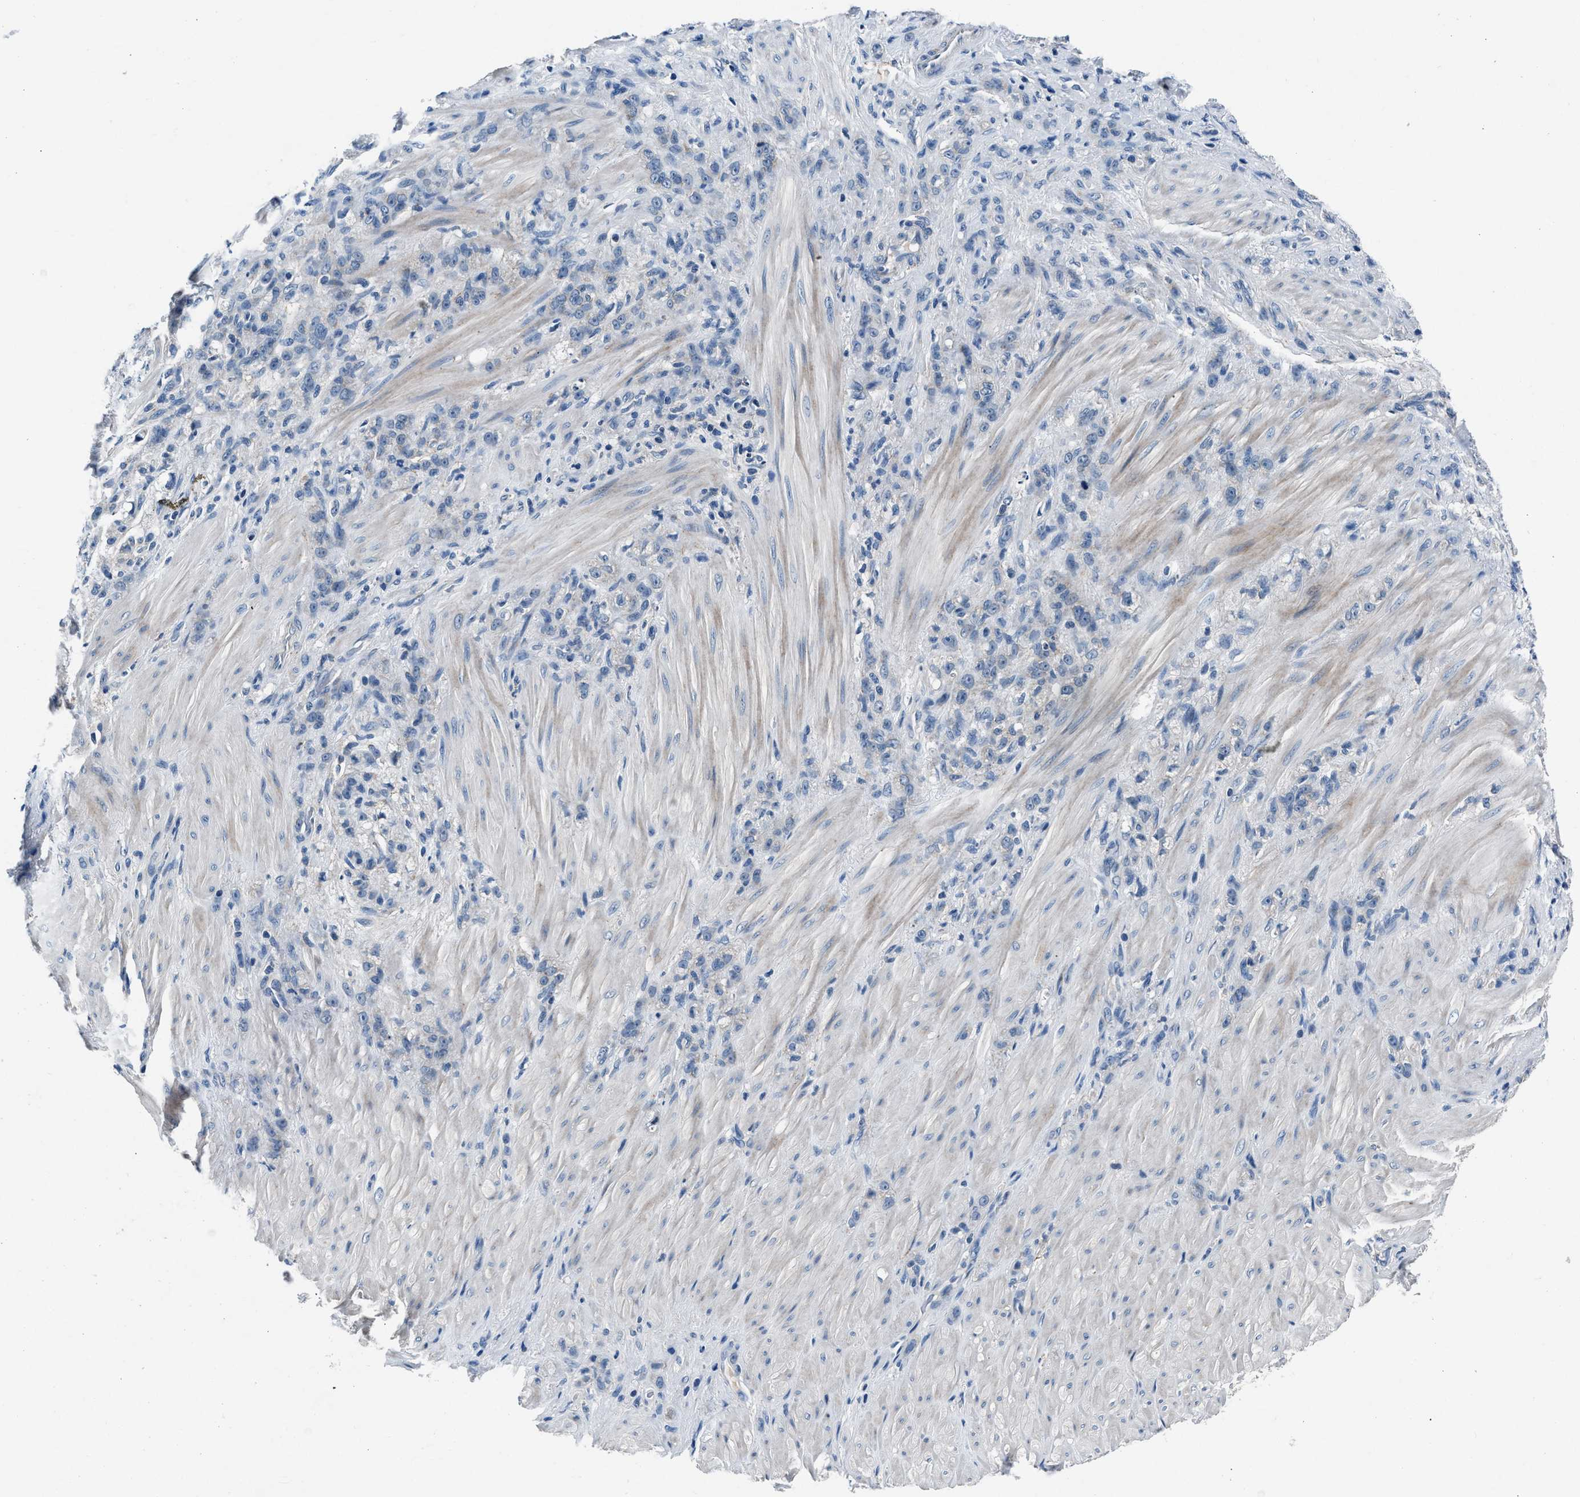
{"staining": {"intensity": "negative", "quantity": "none", "location": "none"}, "tissue": "stomach cancer", "cell_type": "Tumor cells", "image_type": "cancer", "snomed": [{"axis": "morphology", "description": "Normal tissue, NOS"}, {"axis": "morphology", "description": "Adenocarcinoma, NOS"}, {"axis": "topography", "description": "Stomach"}], "caption": "Tumor cells are negative for brown protein staining in stomach cancer.", "gene": "DENND6B", "patient": {"sex": "male", "age": 82}}